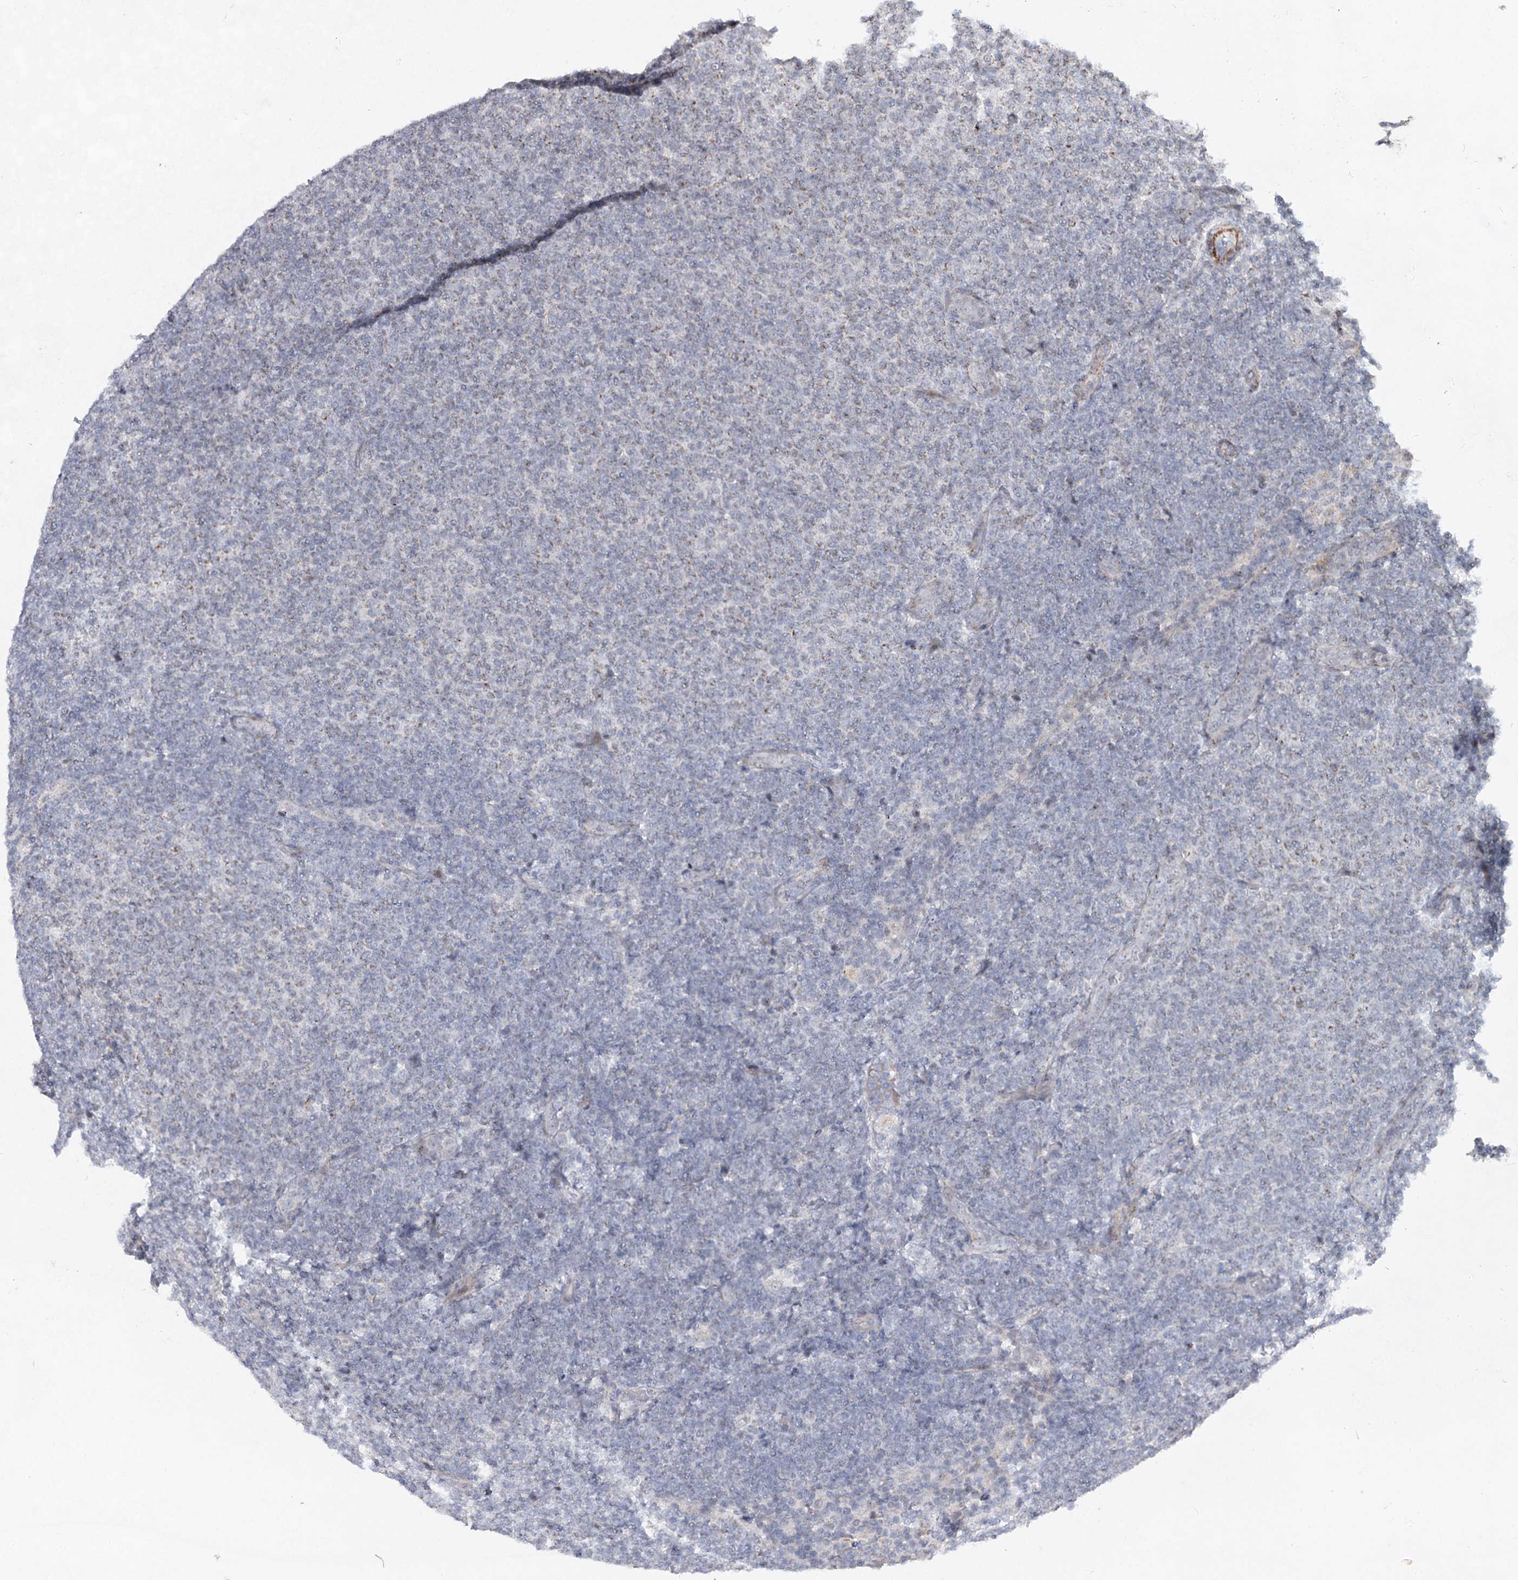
{"staining": {"intensity": "weak", "quantity": "<25%", "location": "cytoplasmic/membranous"}, "tissue": "lymphoma", "cell_type": "Tumor cells", "image_type": "cancer", "snomed": [{"axis": "morphology", "description": "Malignant lymphoma, non-Hodgkin's type, Low grade"}, {"axis": "topography", "description": "Lymph node"}], "caption": "High power microscopy micrograph of an IHC micrograph of lymphoma, revealing no significant staining in tumor cells.", "gene": "ATL2", "patient": {"sex": "male", "age": 66}}